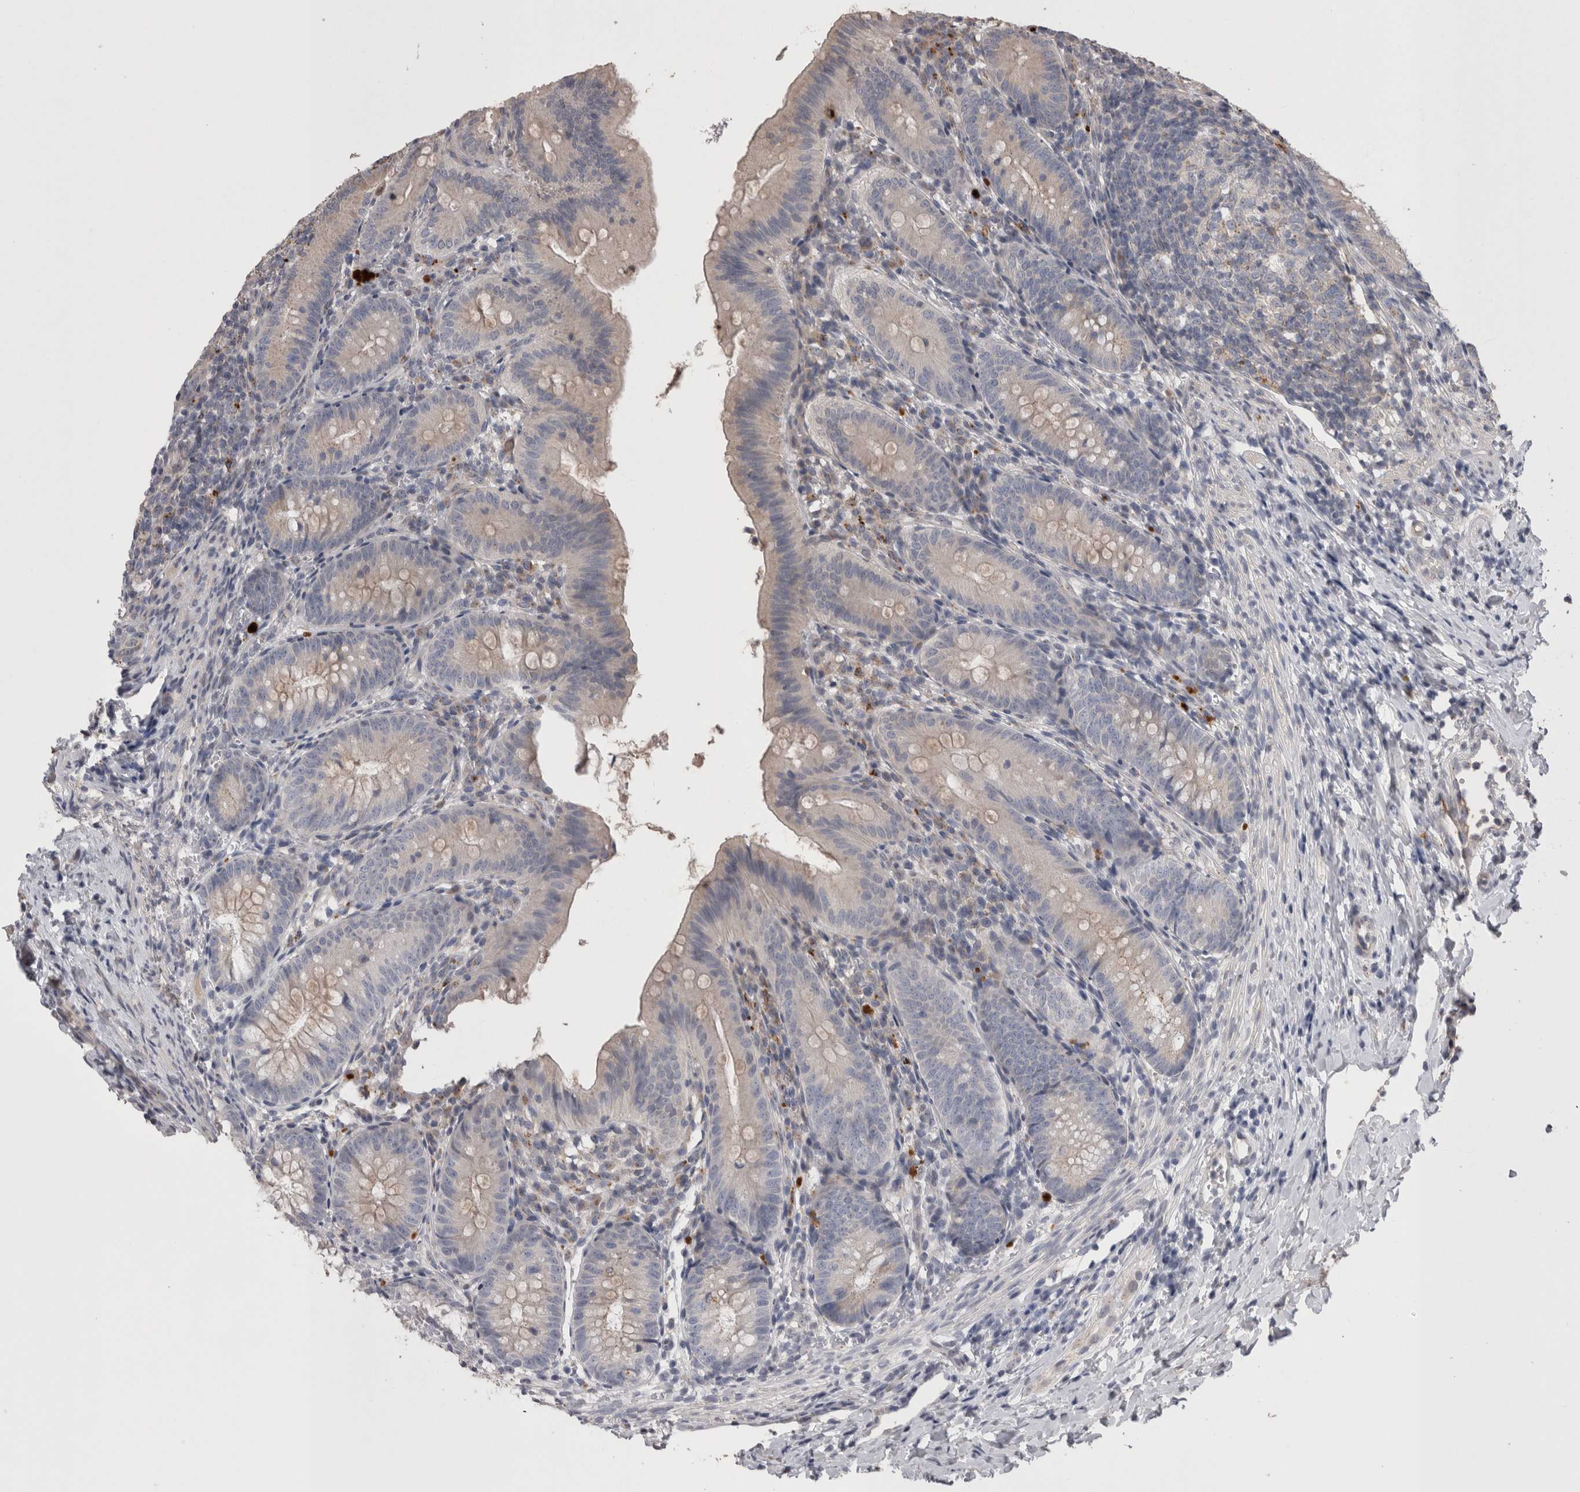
{"staining": {"intensity": "weak", "quantity": "<25%", "location": "cytoplasmic/membranous"}, "tissue": "appendix", "cell_type": "Glandular cells", "image_type": "normal", "snomed": [{"axis": "morphology", "description": "Normal tissue, NOS"}, {"axis": "topography", "description": "Appendix"}], "caption": "Glandular cells are negative for brown protein staining in benign appendix. (DAB (3,3'-diaminobenzidine) IHC, high magnification).", "gene": "STC1", "patient": {"sex": "male", "age": 1}}